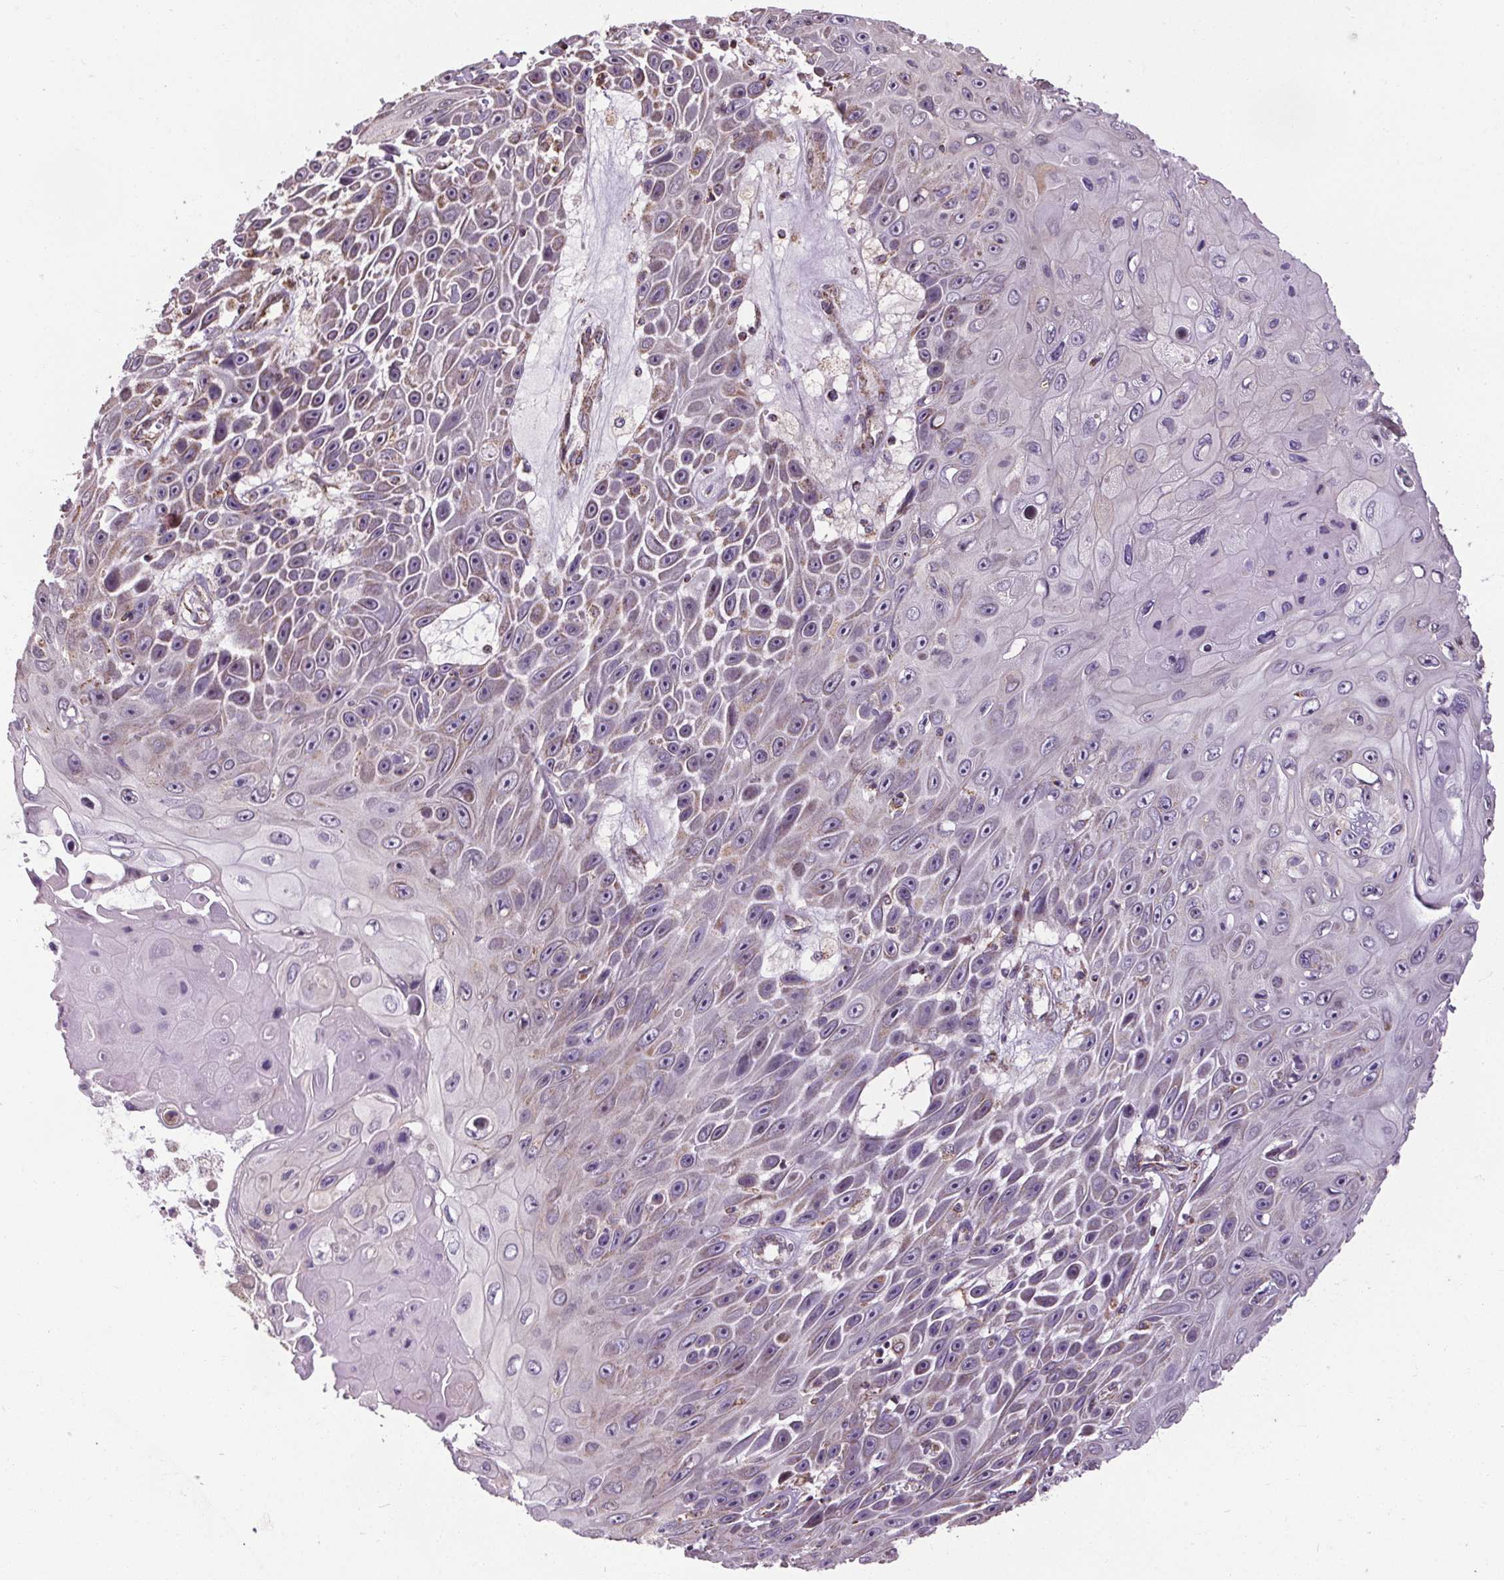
{"staining": {"intensity": "weak", "quantity": "<25%", "location": "cytoplasmic/membranous"}, "tissue": "skin cancer", "cell_type": "Tumor cells", "image_type": "cancer", "snomed": [{"axis": "morphology", "description": "Squamous cell carcinoma, NOS"}, {"axis": "topography", "description": "Skin"}], "caption": "This is a micrograph of immunohistochemistry staining of skin cancer (squamous cell carcinoma), which shows no expression in tumor cells.", "gene": "ZNF548", "patient": {"sex": "male", "age": 82}}